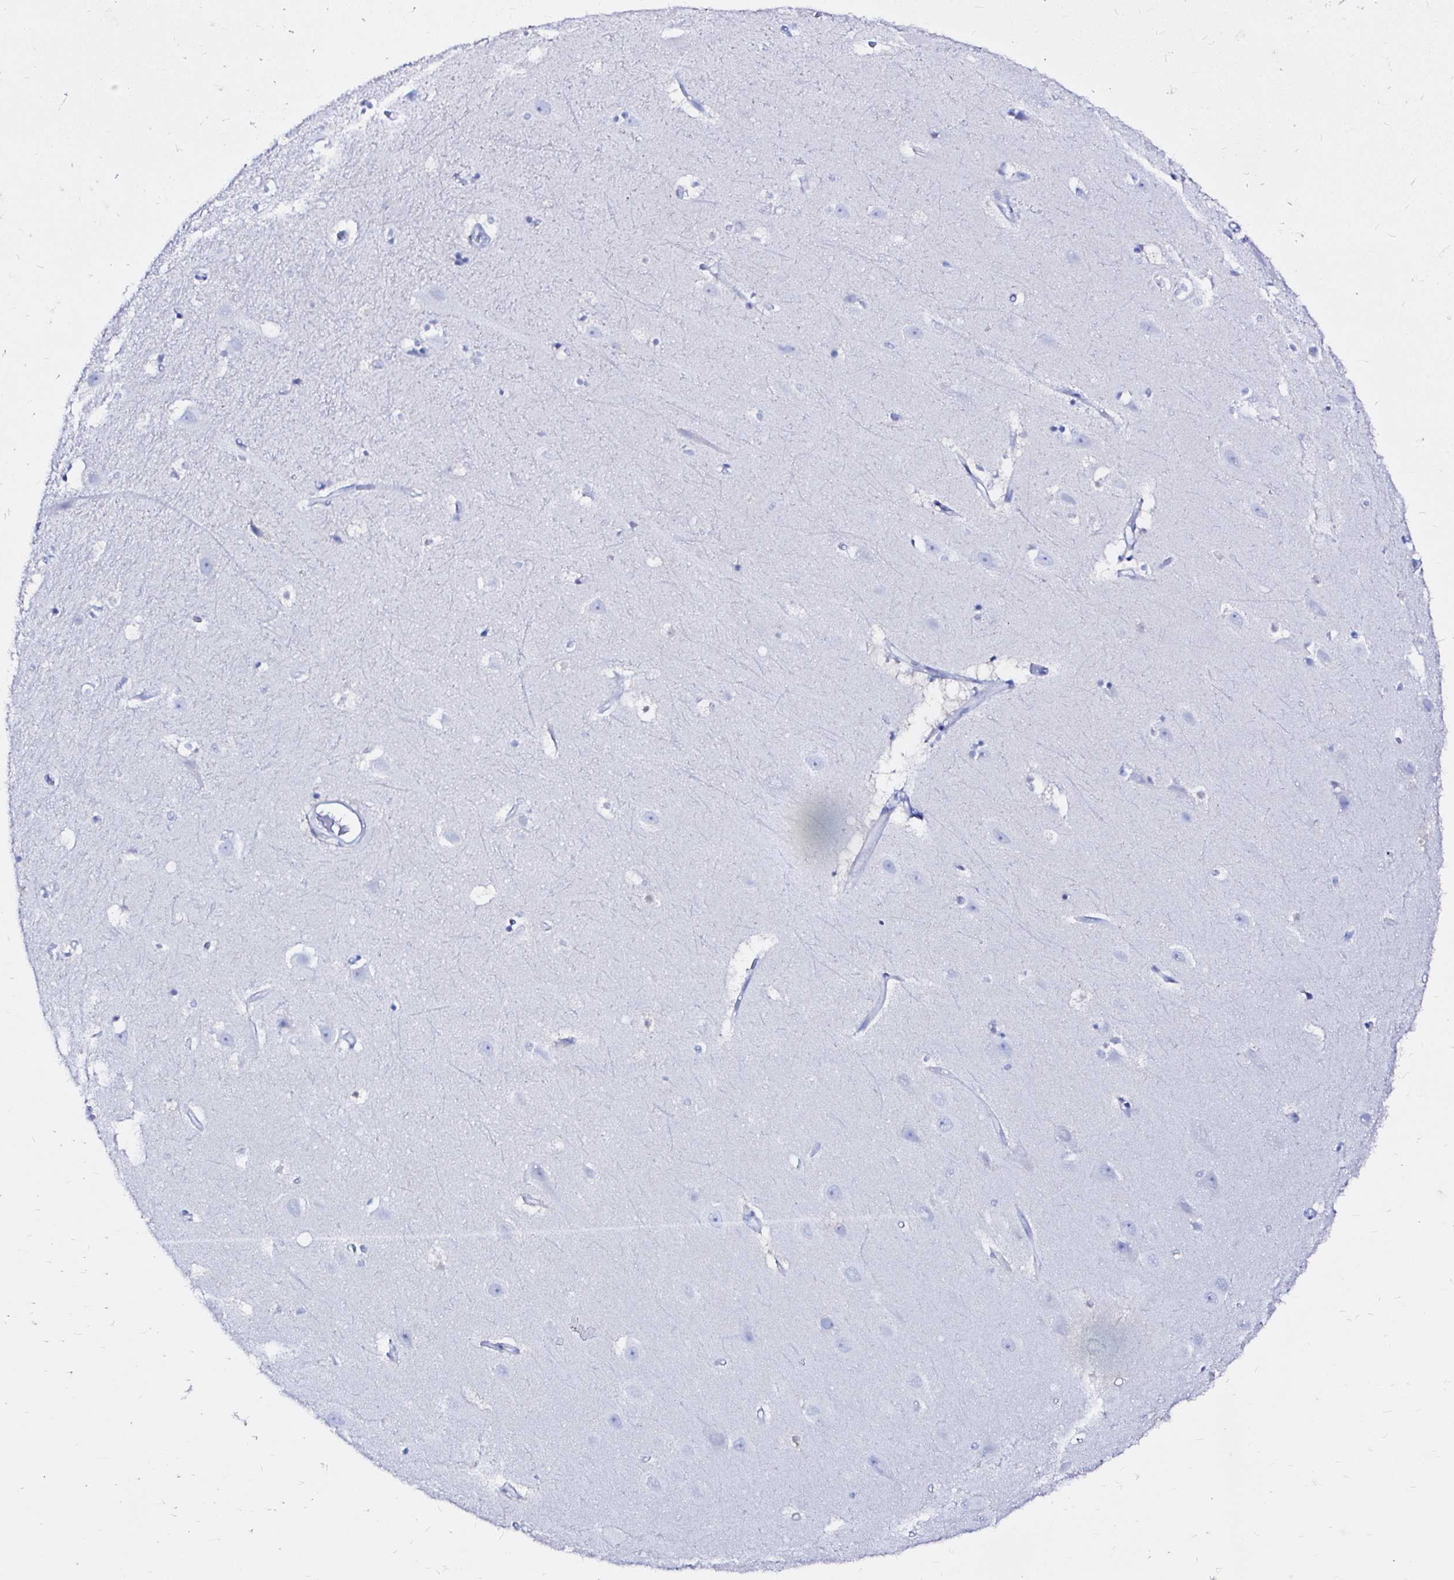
{"staining": {"intensity": "negative", "quantity": "none", "location": "none"}, "tissue": "hippocampus", "cell_type": "Glial cells", "image_type": "normal", "snomed": [{"axis": "morphology", "description": "Normal tissue, NOS"}, {"axis": "topography", "description": "Hippocampus"}], "caption": "Immunohistochemistry of normal hippocampus exhibits no expression in glial cells.", "gene": "ZNF432", "patient": {"sex": "male", "age": 63}}